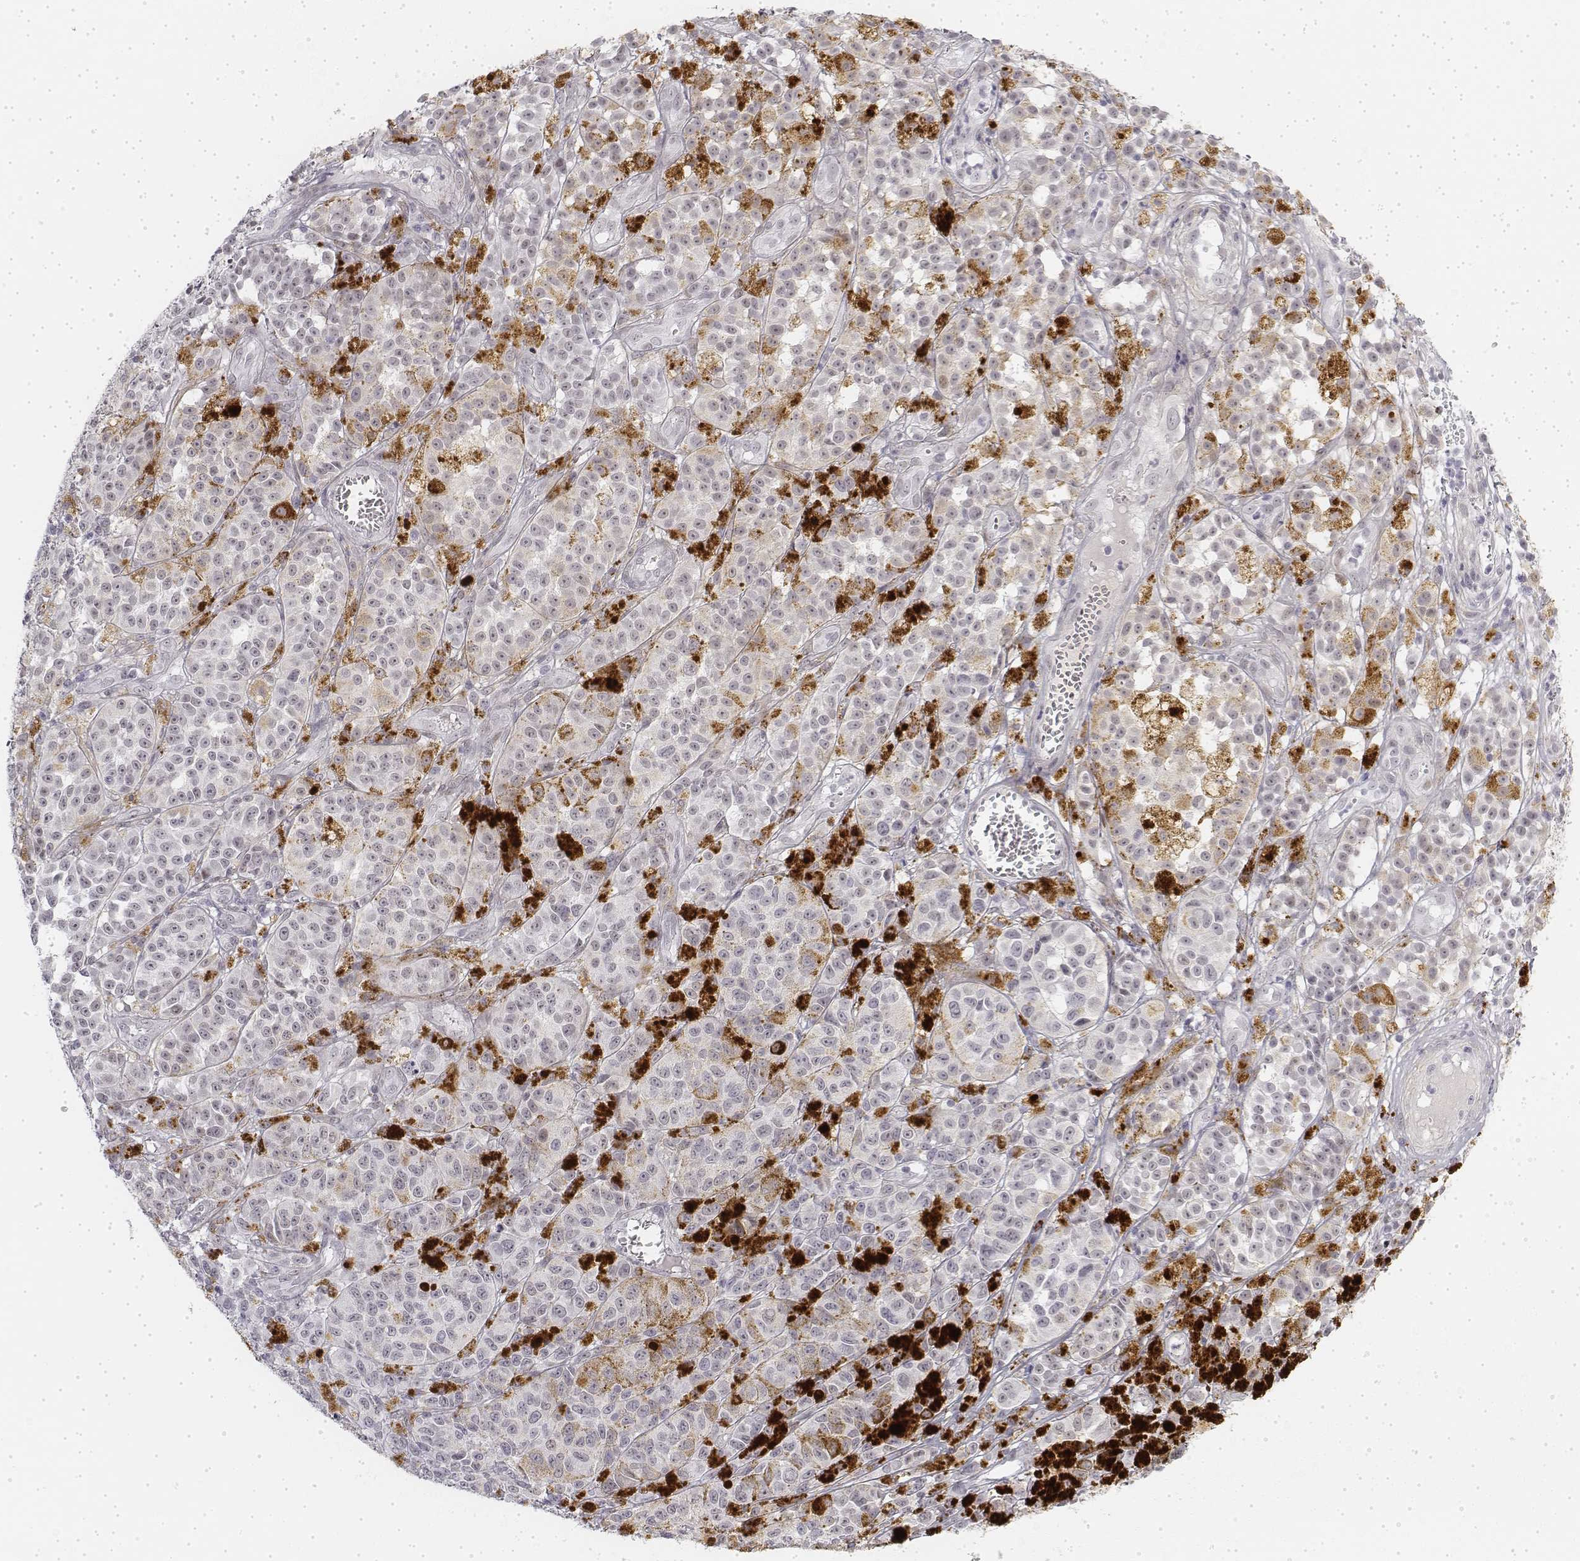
{"staining": {"intensity": "negative", "quantity": "none", "location": "none"}, "tissue": "melanoma", "cell_type": "Tumor cells", "image_type": "cancer", "snomed": [{"axis": "morphology", "description": "Malignant melanoma, NOS"}, {"axis": "topography", "description": "Skin"}], "caption": "An immunohistochemistry (IHC) image of malignant melanoma is shown. There is no staining in tumor cells of malignant melanoma. Brightfield microscopy of IHC stained with DAB (3,3'-diaminobenzidine) (brown) and hematoxylin (blue), captured at high magnification.", "gene": "KRT84", "patient": {"sex": "female", "age": 58}}